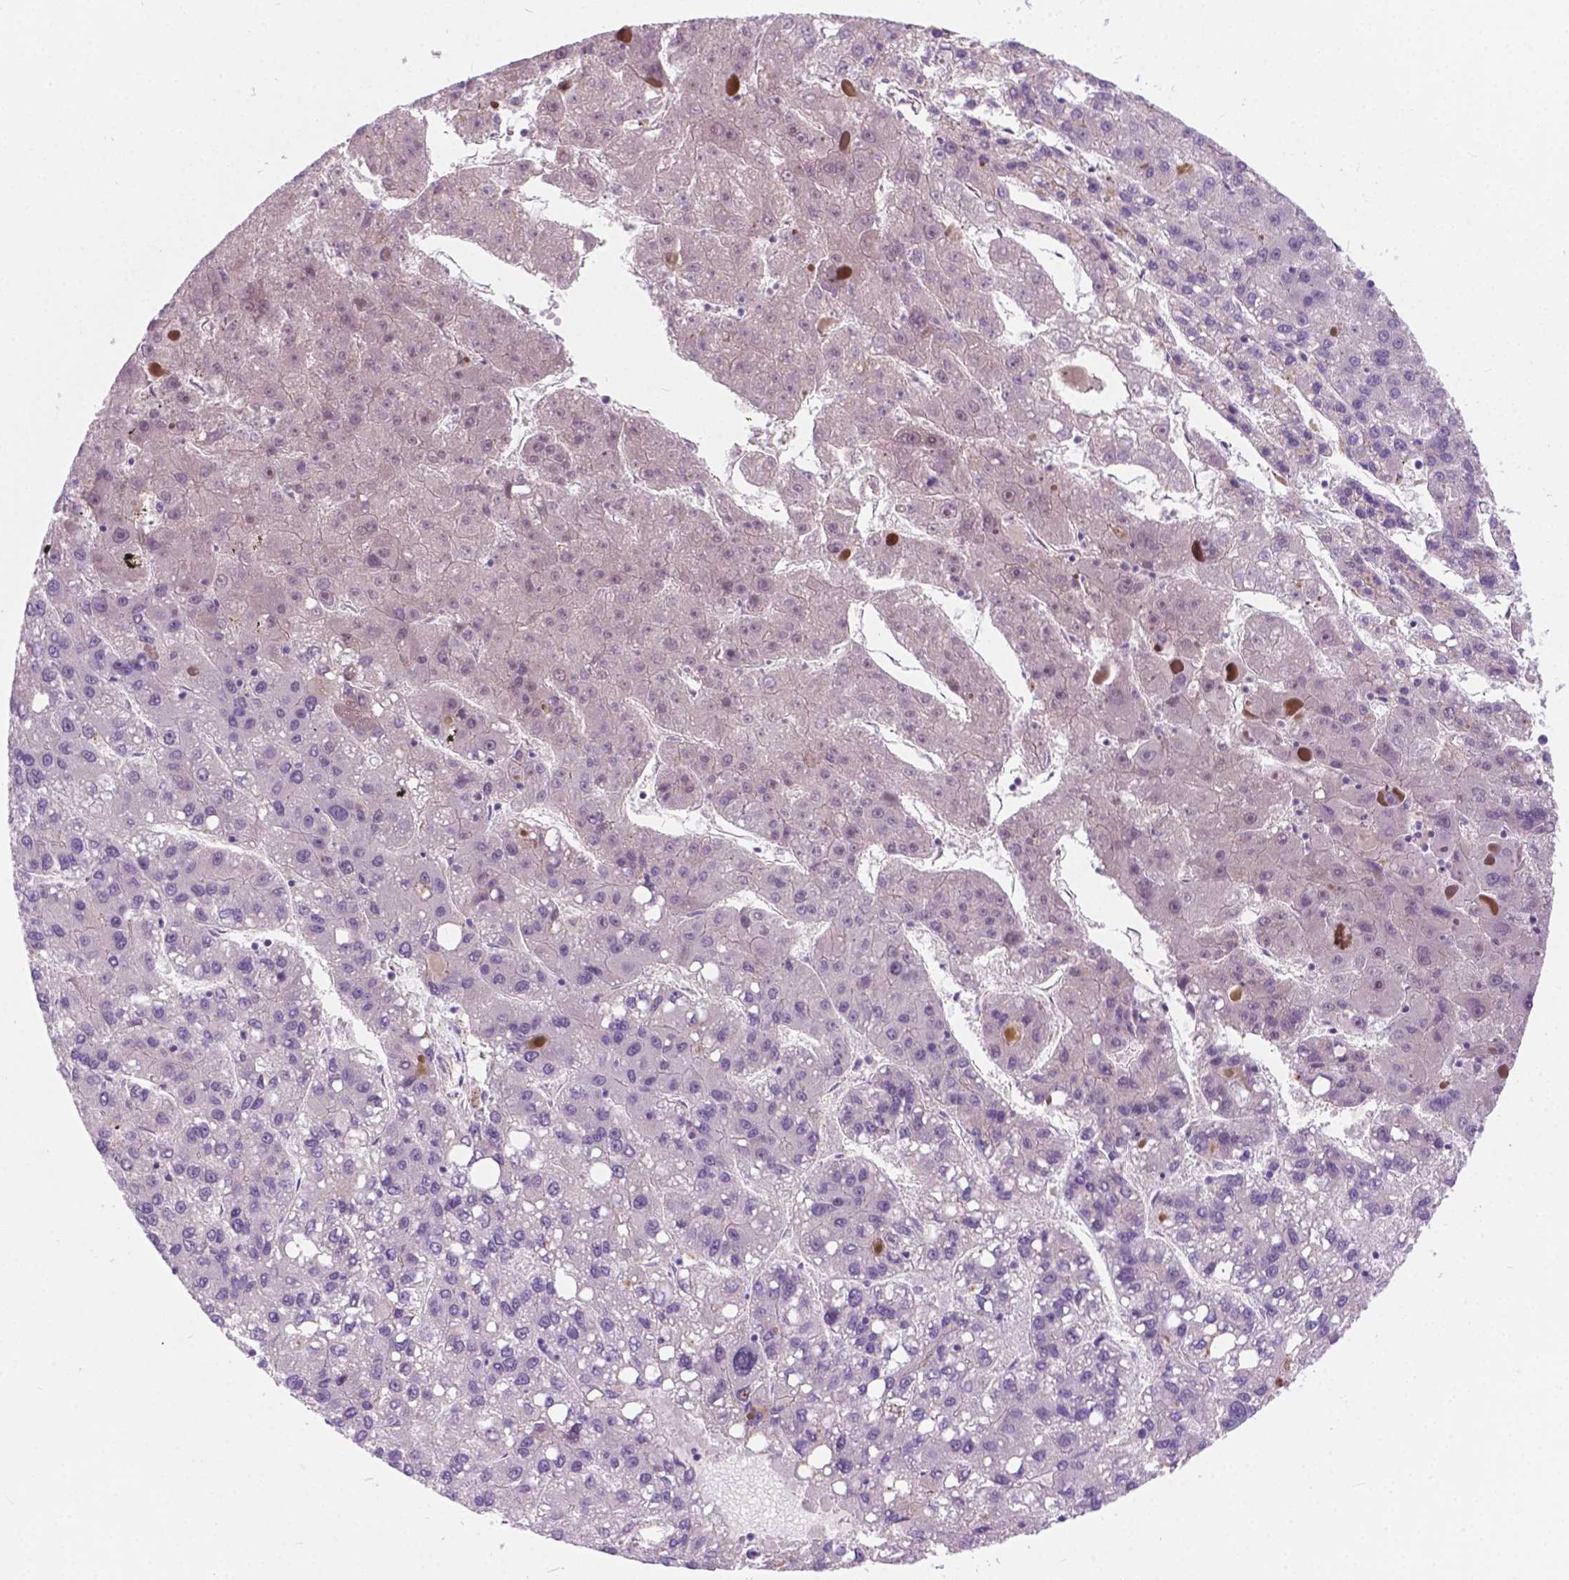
{"staining": {"intensity": "negative", "quantity": "none", "location": "none"}, "tissue": "liver cancer", "cell_type": "Tumor cells", "image_type": "cancer", "snomed": [{"axis": "morphology", "description": "Carcinoma, Hepatocellular, NOS"}, {"axis": "topography", "description": "Liver"}], "caption": "A high-resolution micrograph shows immunohistochemistry (IHC) staining of liver cancer, which demonstrates no significant expression in tumor cells.", "gene": "ARMS2", "patient": {"sex": "female", "age": 82}}